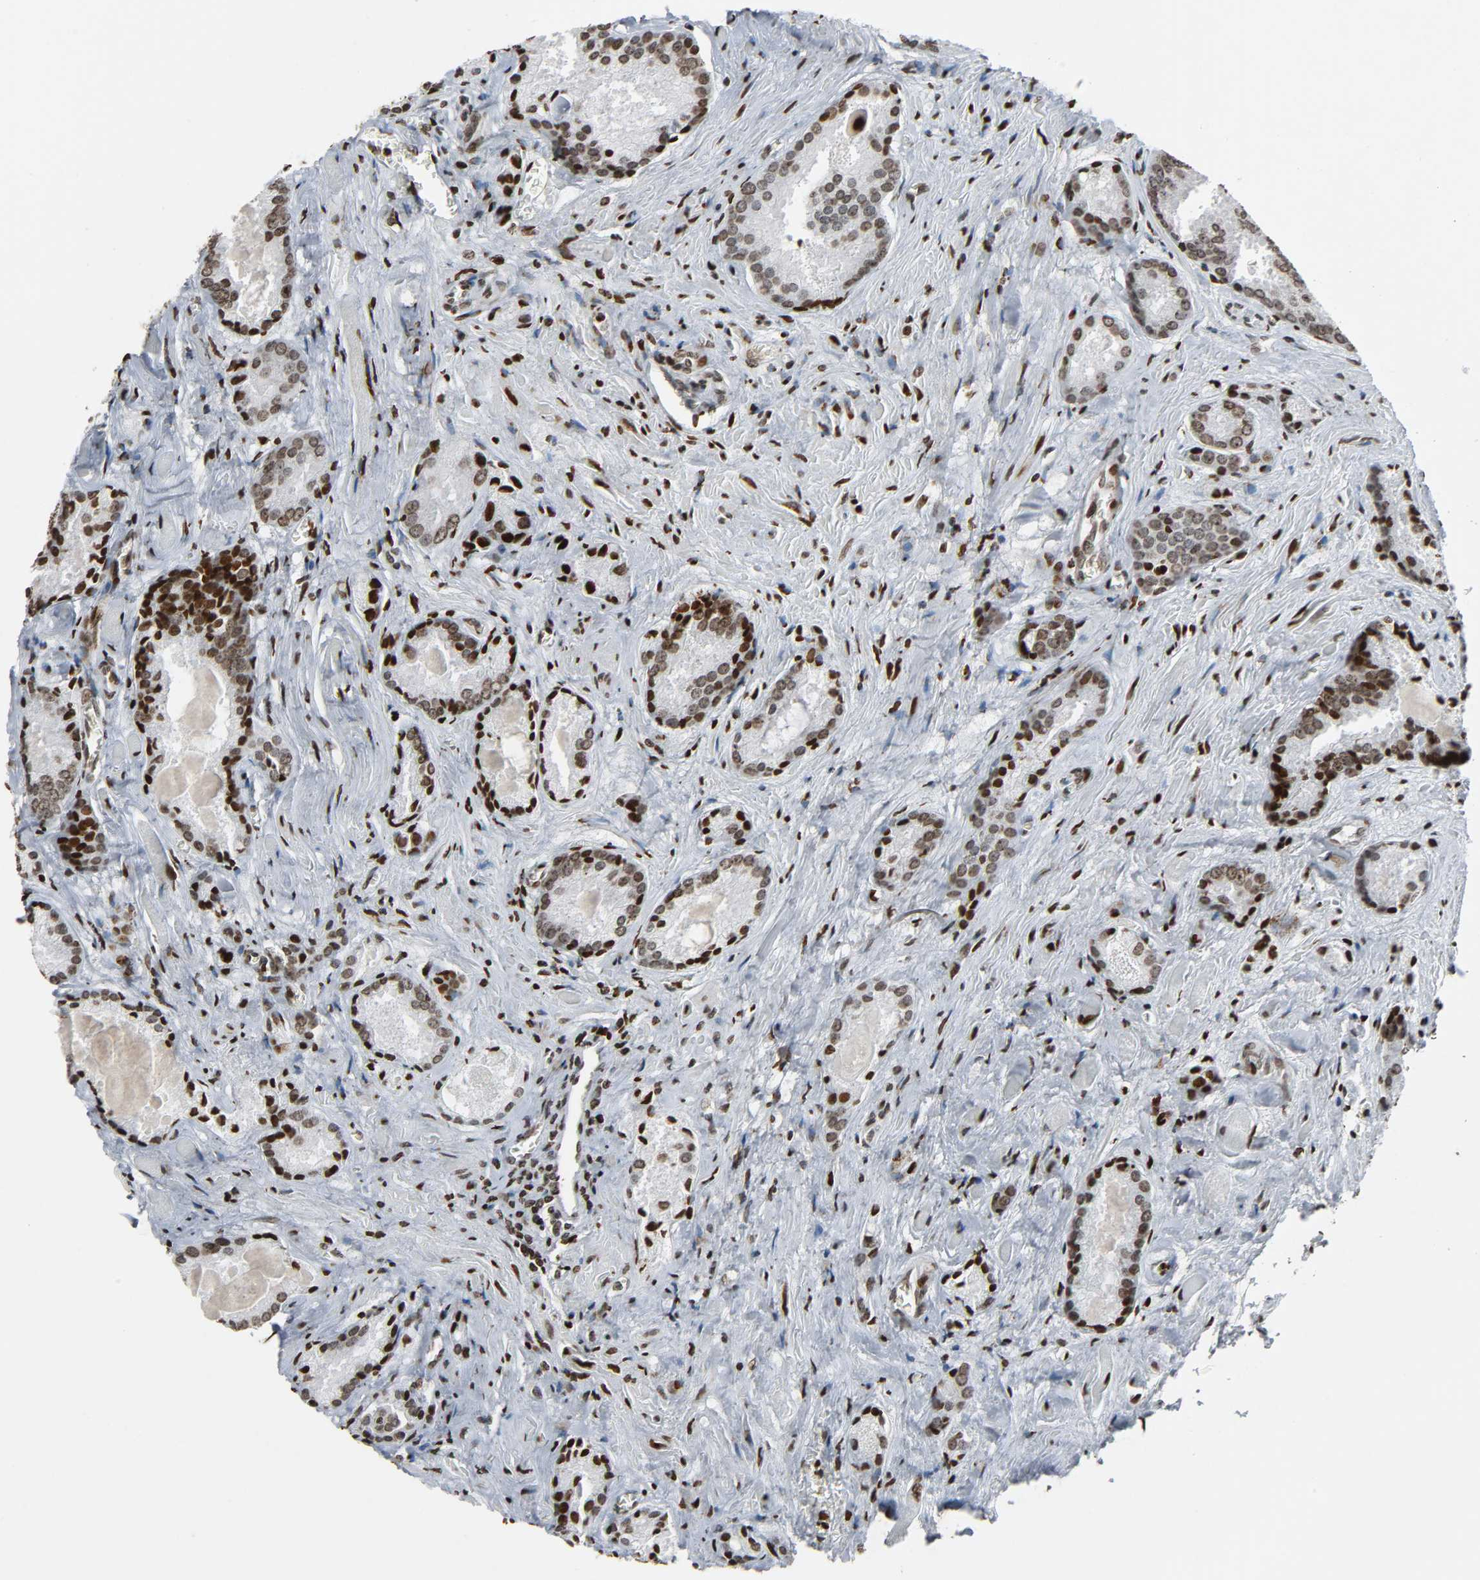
{"staining": {"intensity": "strong", "quantity": "25%-75%", "location": "nuclear"}, "tissue": "prostate cancer", "cell_type": "Tumor cells", "image_type": "cancer", "snomed": [{"axis": "morphology", "description": "Adenocarcinoma, Low grade"}, {"axis": "topography", "description": "Prostate"}], "caption": "Immunohistochemical staining of prostate low-grade adenocarcinoma shows strong nuclear protein staining in approximately 25%-75% of tumor cells.", "gene": "RXRA", "patient": {"sex": "male", "age": 64}}